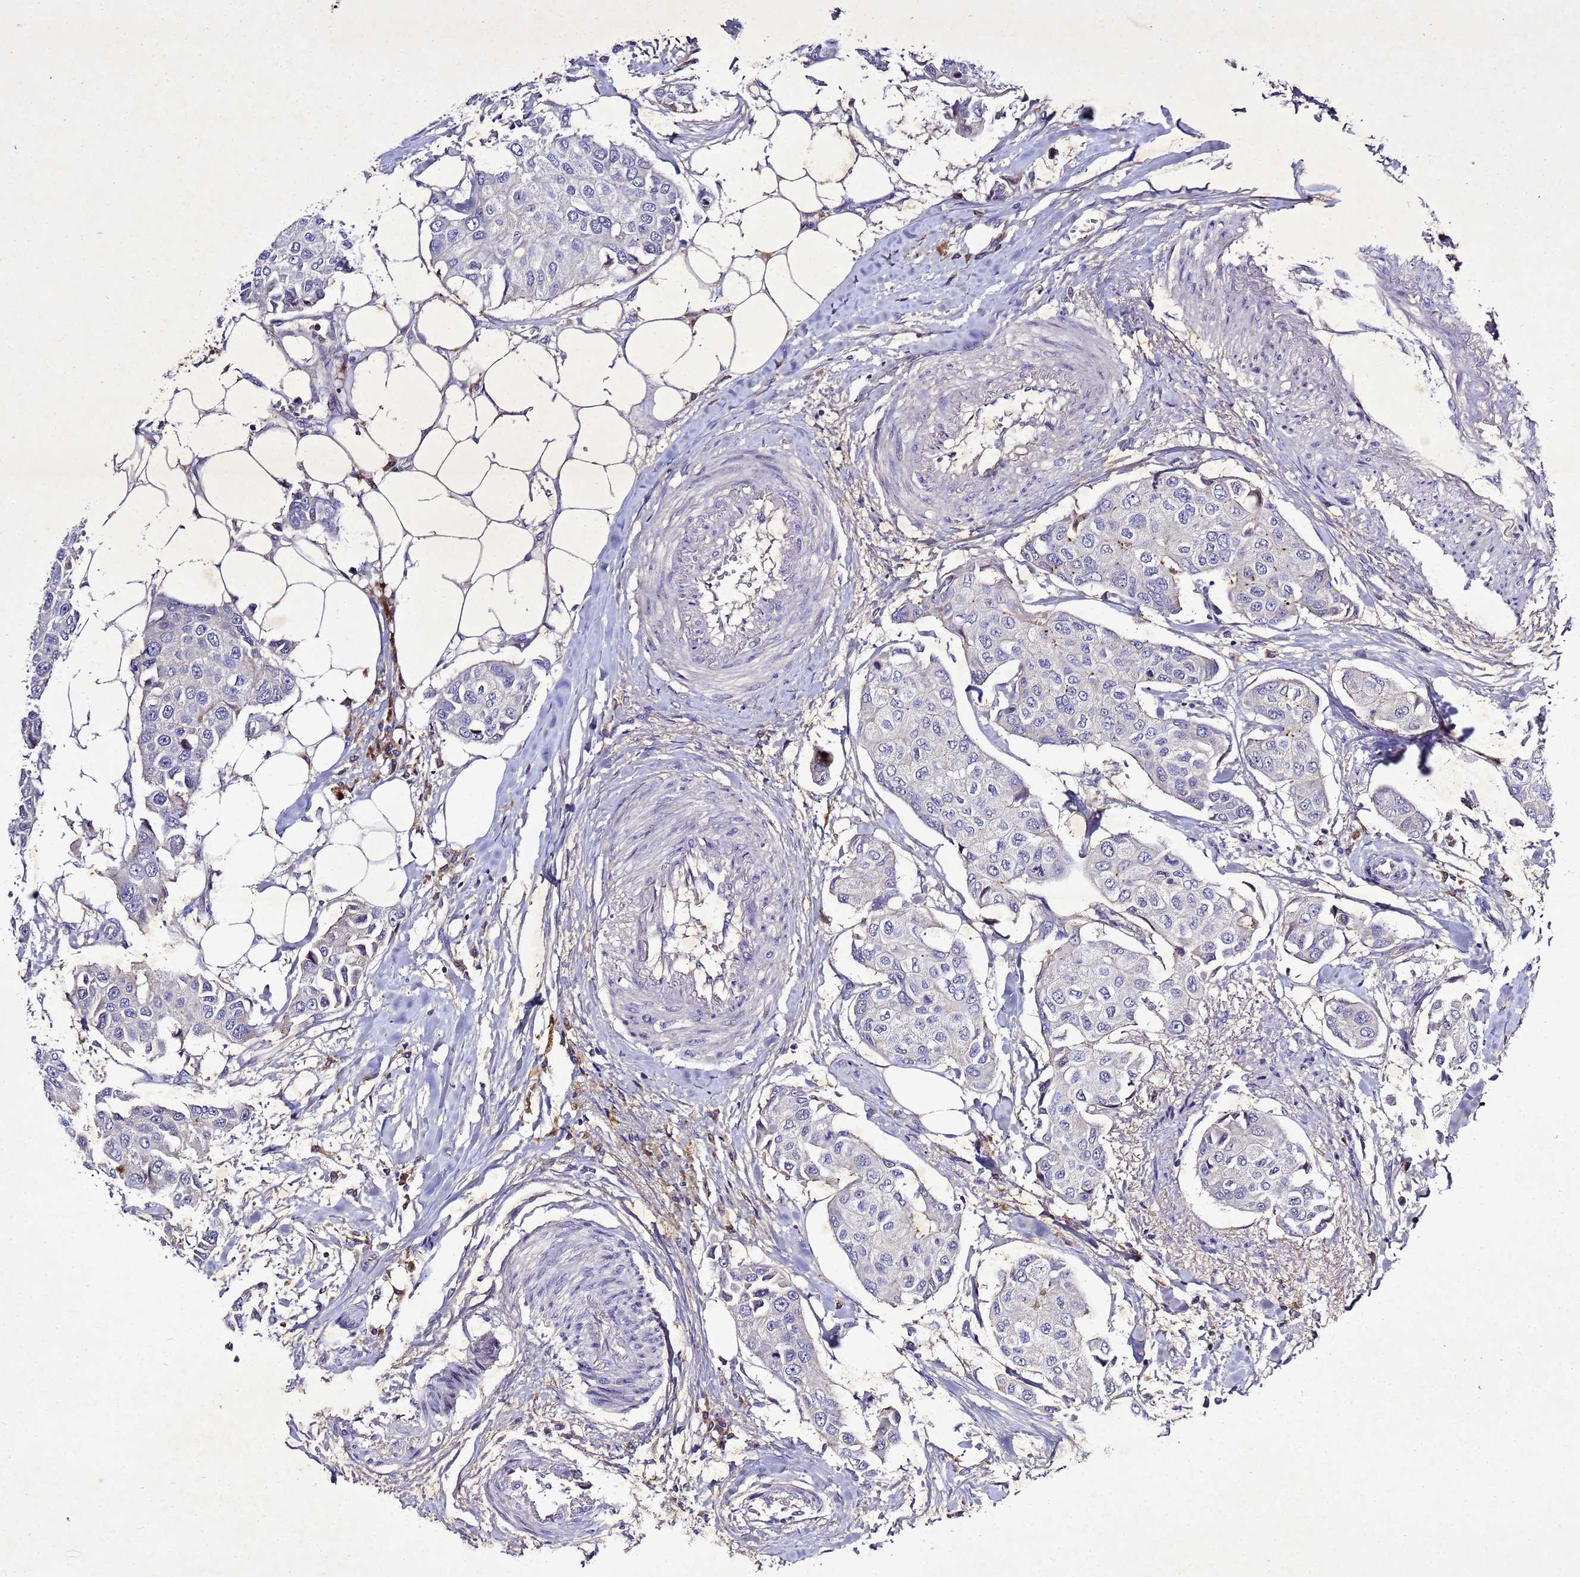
{"staining": {"intensity": "negative", "quantity": "none", "location": "none"}, "tissue": "breast cancer", "cell_type": "Tumor cells", "image_type": "cancer", "snomed": [{"axis": "morphology", "description": "Duct carcinoma"}, {"axis": "topography", "description": "Breast"}], "caption": "The IHC micrograph has no significant staining in tumor cells of breast cancer (invasive ductal carcinoma) tissue.", "gene": "SV2B", "patient": {"sex": "female", "age": 80}}